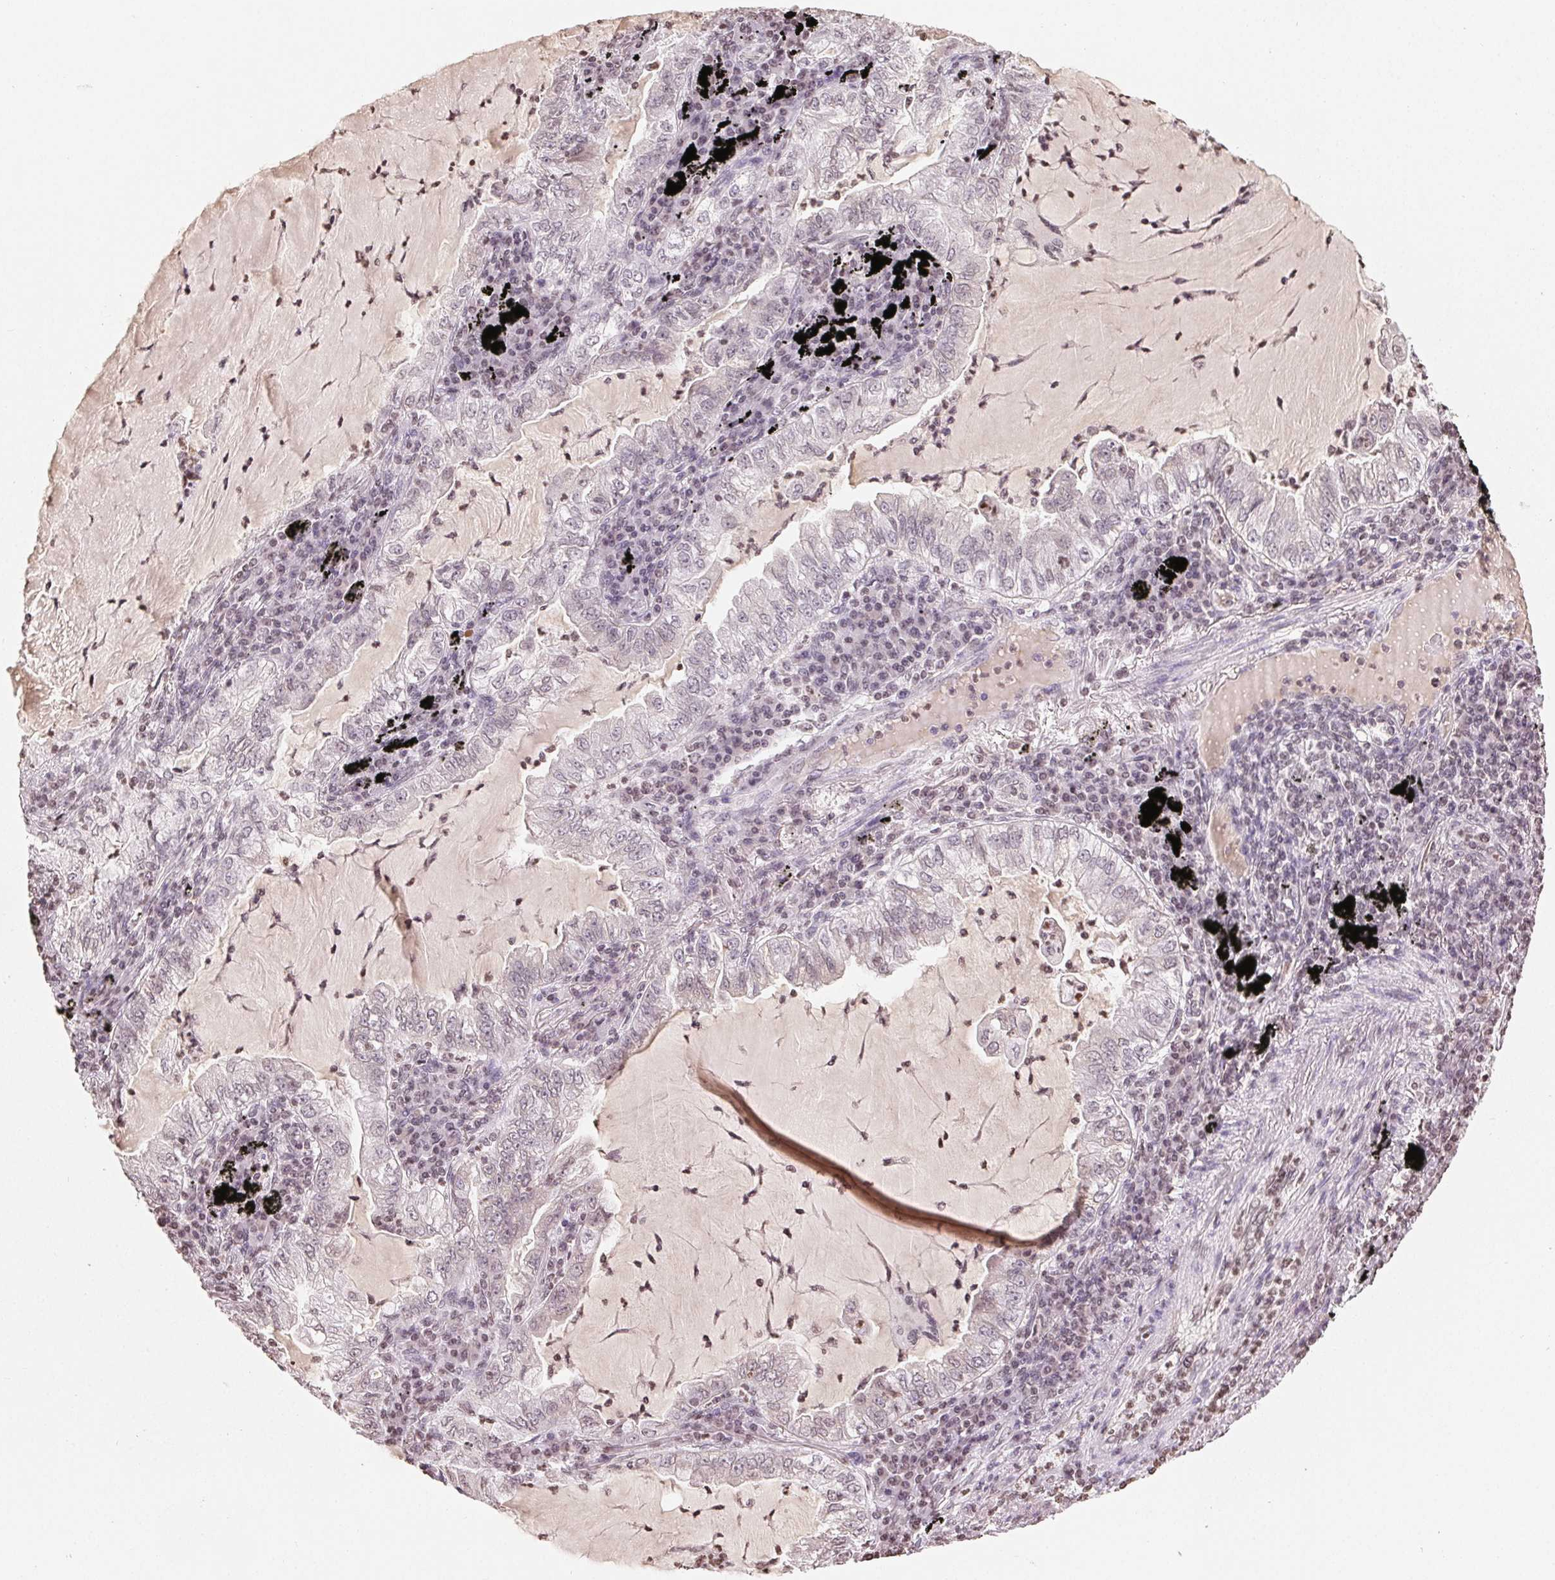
{"staining": {"intensity": "negative", "quantity": "none", "location": "none"}, "tissue": "lung cancer", "cell_type": "Tumor cells", "image_type": "cancer", "snomed": [{"axis": "morphology", "description": "Adenocarcinoma, NOS"}, {"axis": "topography", "description": "Lung"}], "caption": "The histopathology image displays no staining of tumor cells in lung cancer (adenocarcinoma).", "gene": "TBP", "patient": {"sex": "female", "age": 73}}